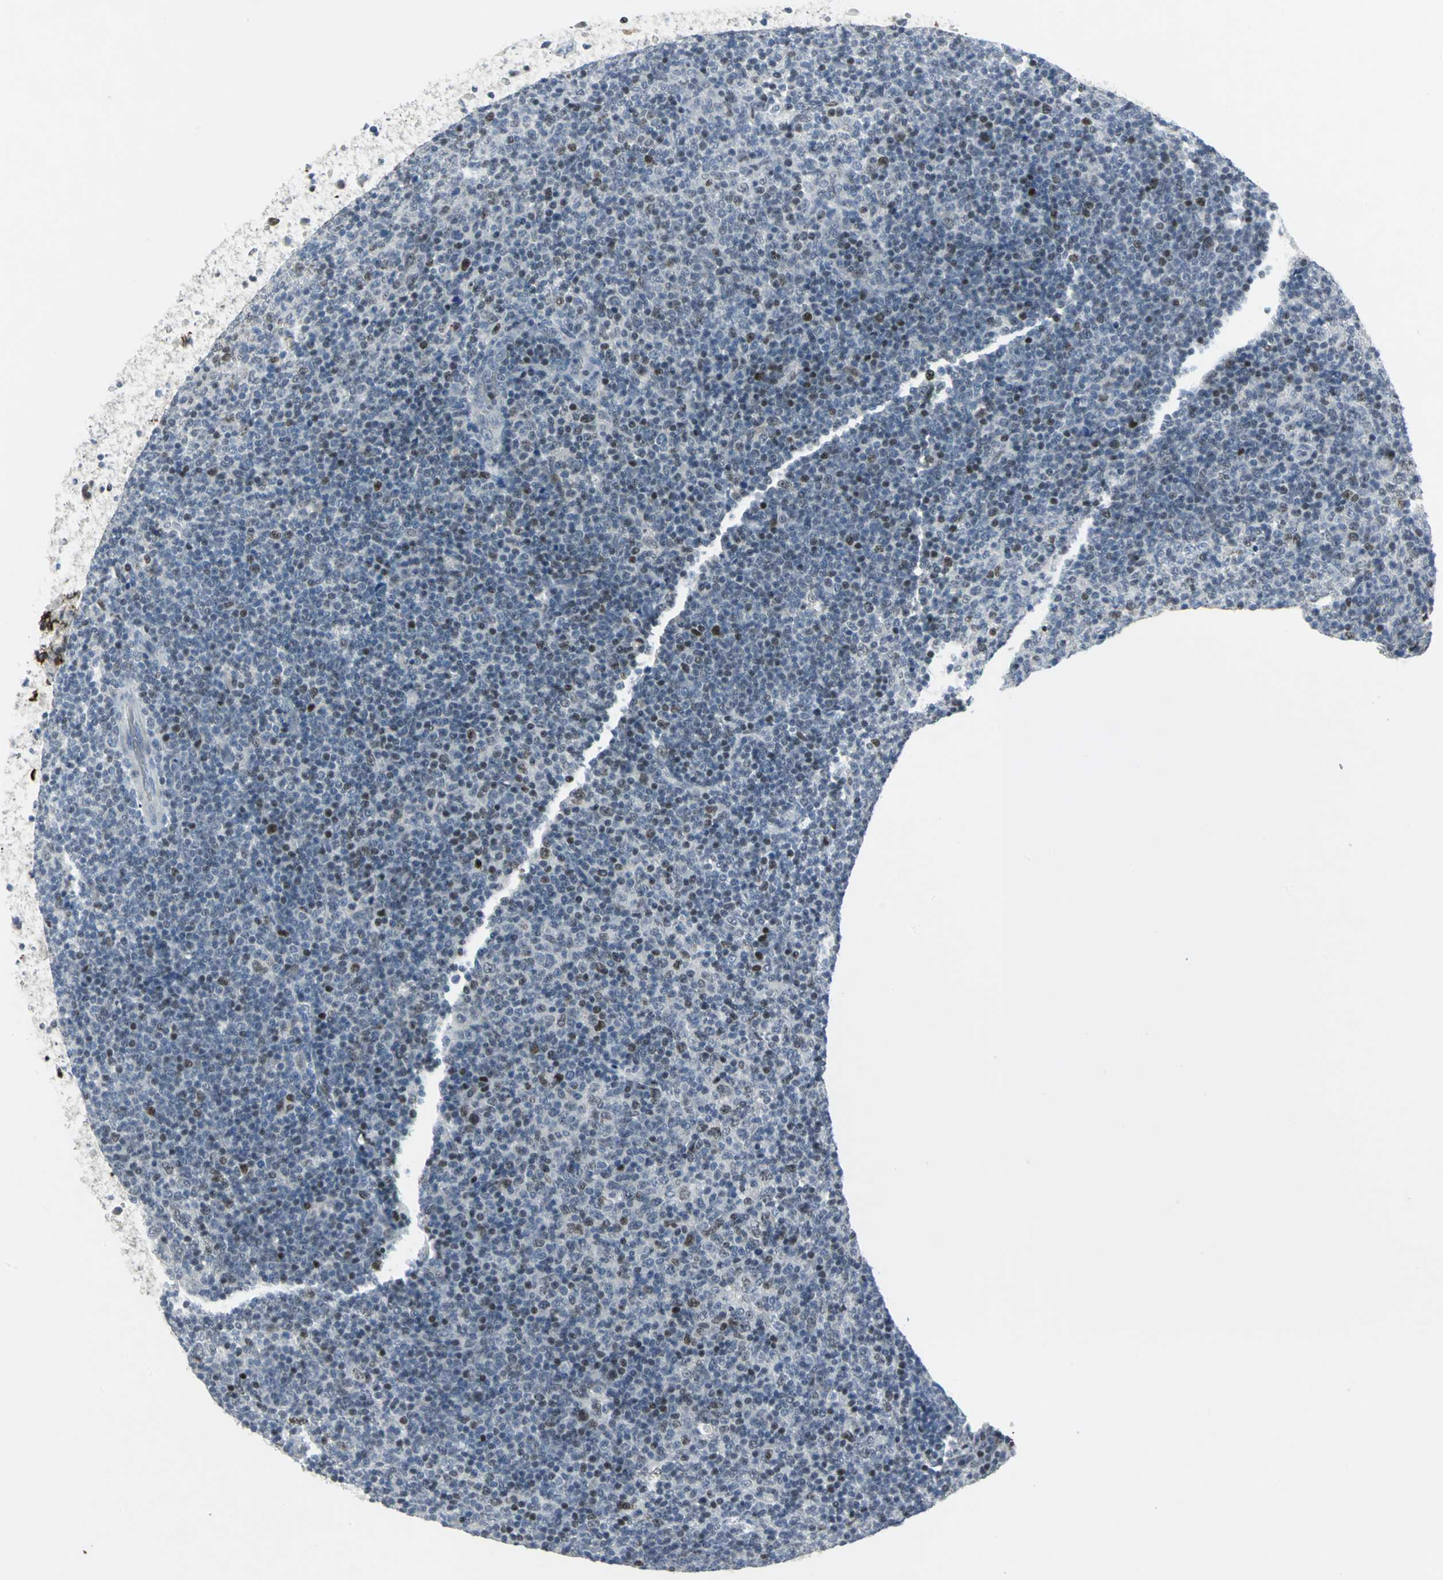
{"staining": {"intensity": "moderate", "quantity": "<25%", "location": "nuclear"}, "tissue": "lymphoma", "cell_type": "Tumor cells", "image_type": "cancer", "snomed": [{"axis": "morphology", "description": "Malignant lymphoma, non-Hodgkin's type, Low grade"}, {"axis": "topography", "description": "Lymph node"}], "caption": "Malignant lymphoma, non-Hodgkin's type (low-grade) stained with DAB (3,3'-diaminobenzidine) IHC reveals low levels of moderate nuclear staining in about <25% of tumor cells.", "gene": "RPA1", "patient": {"sex": "male", "age": 70}}